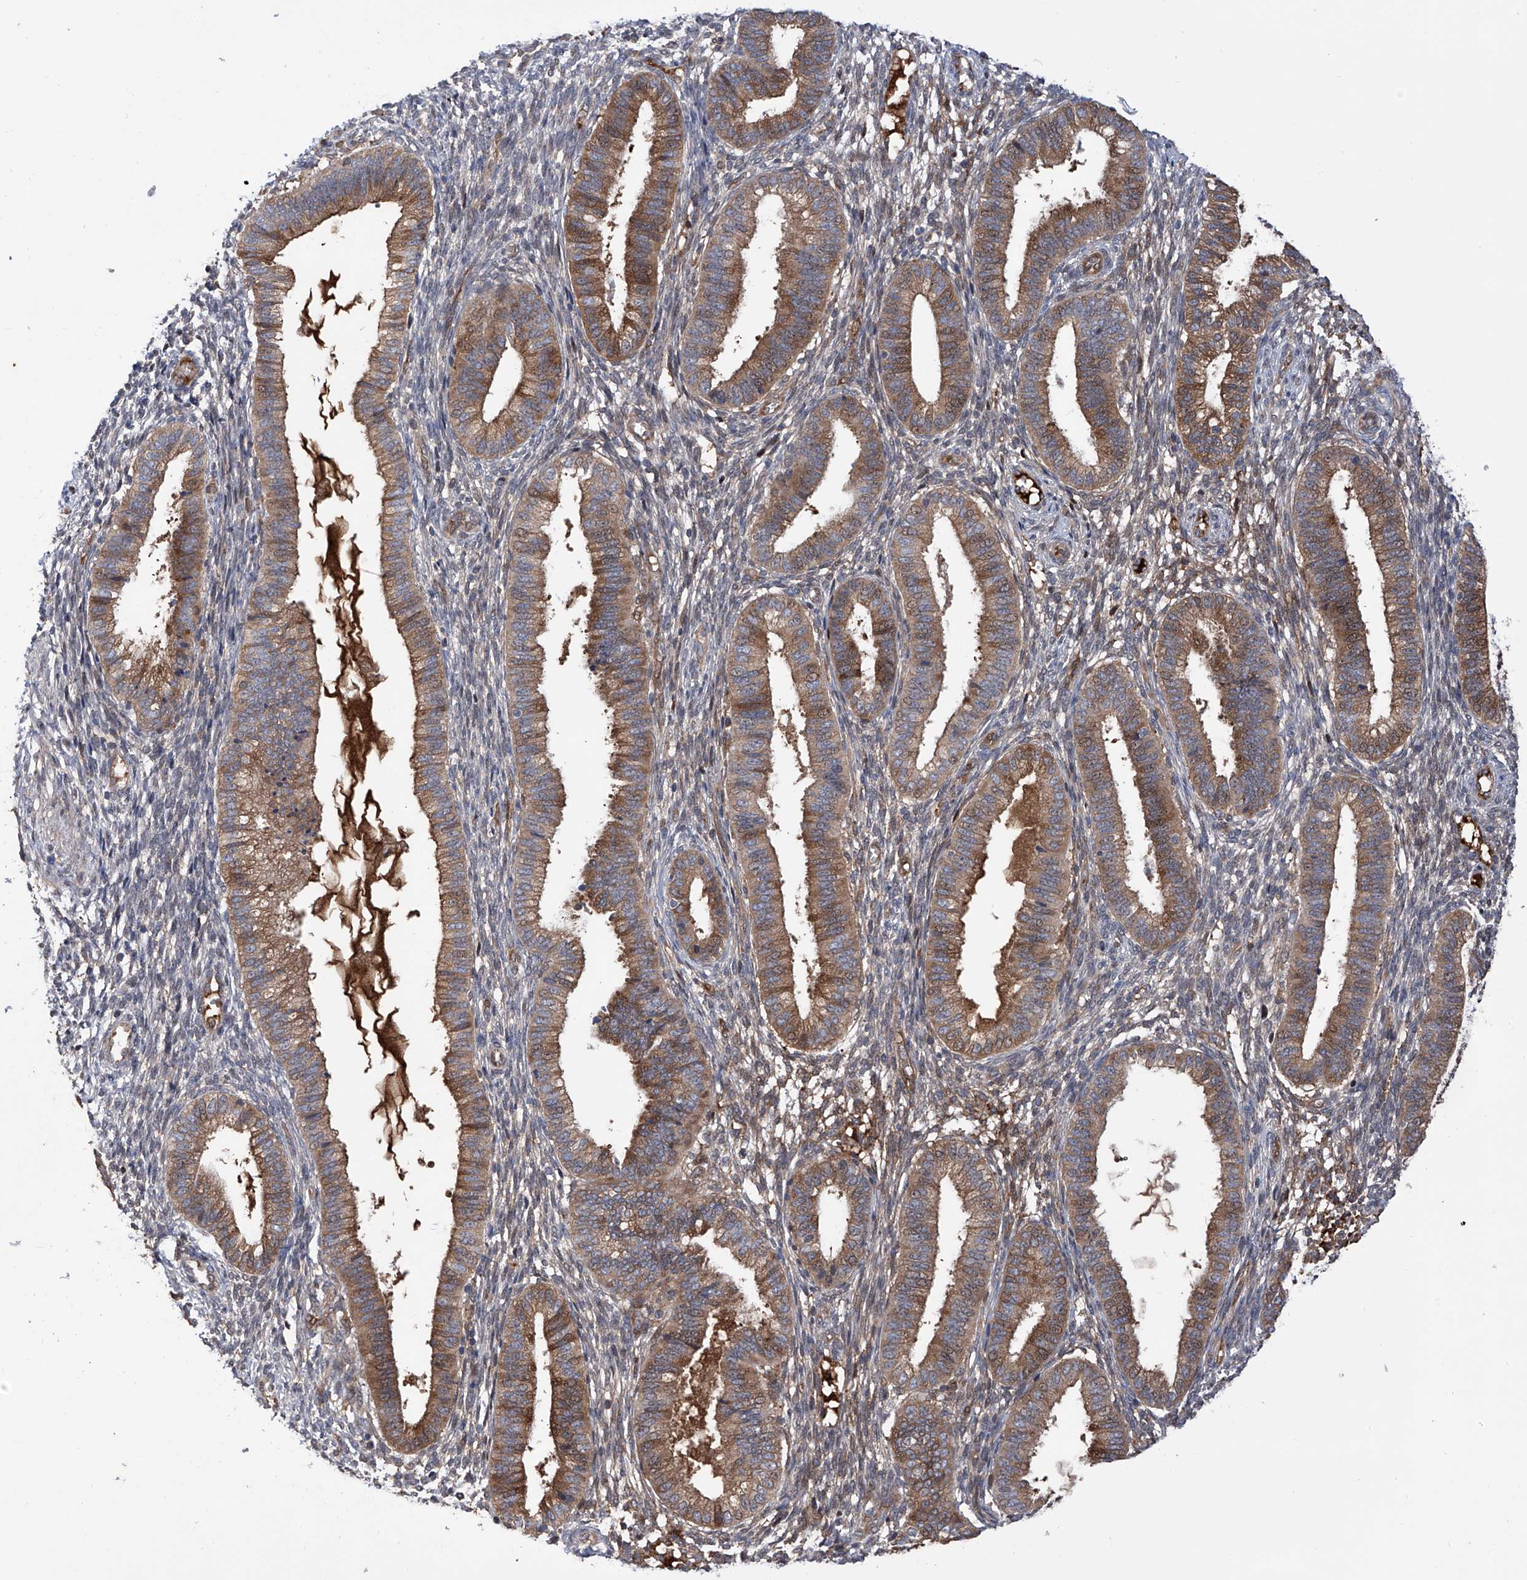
{"staining": {"intensity": "moderate", "quantity": "25%-75%", "location": "cytoplasmic/membranous"}, "tissue": "endometrium", "cell_type": "Cells in endometrial stroma", "image_type": "normal", "snomed": [{"axis": "morphology", "description": "Normal tissue, NOS"}, {"axis": "topography", "description": "Endometrium"}], "caption": "This photomicrograph shows immunohistochemistry staining of unremarkable human endometrium, with medium moderate cytoplasmic/membranous expression in approximately 25%-75% of cells in endometrial stroma.", "gene": "NUDT17", "patient": {"sex": "female", "age": 39}}